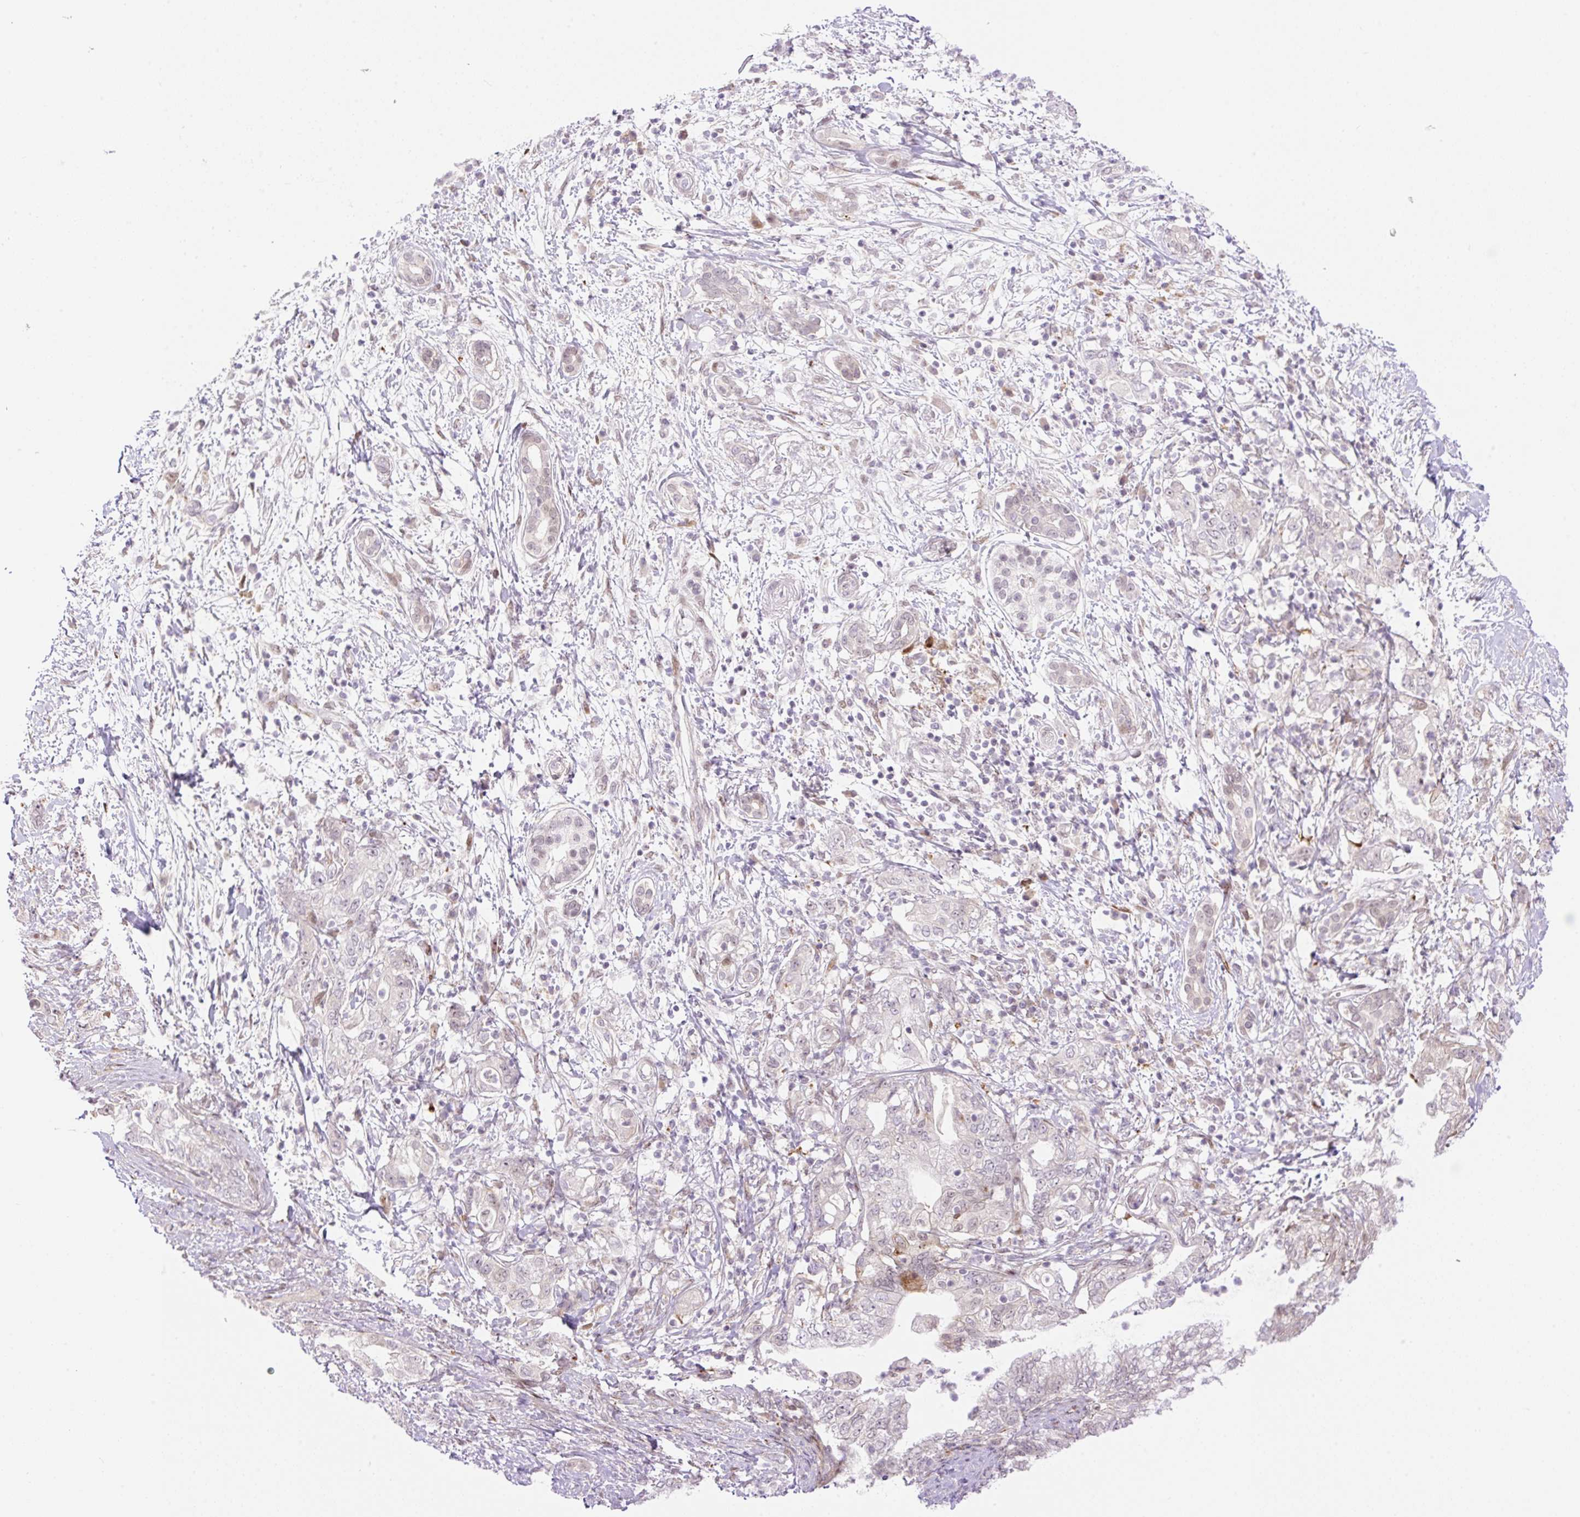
{"staining": {"intensity": "weak", "quantity": "<25%", "location": "nuclear"}, "tissue": "pancreatic cancer", "cell_type": "Tumor cells", "image_type": "cancer", "snomed": [{"axis": "morphology", "description": "Adenocarcinoma, NOS"}, {"axis": "topography", "description": "Pancreas"}], "caption": "Immunohistochemistry (IHC) micrograph of pancreatic cancer (adenocarcinoma) stained for a protein (brown), which exhibits no positivity in tumor cells.", "gene": "ZFP41", "patient": {"sex": "female", "age": 73}}